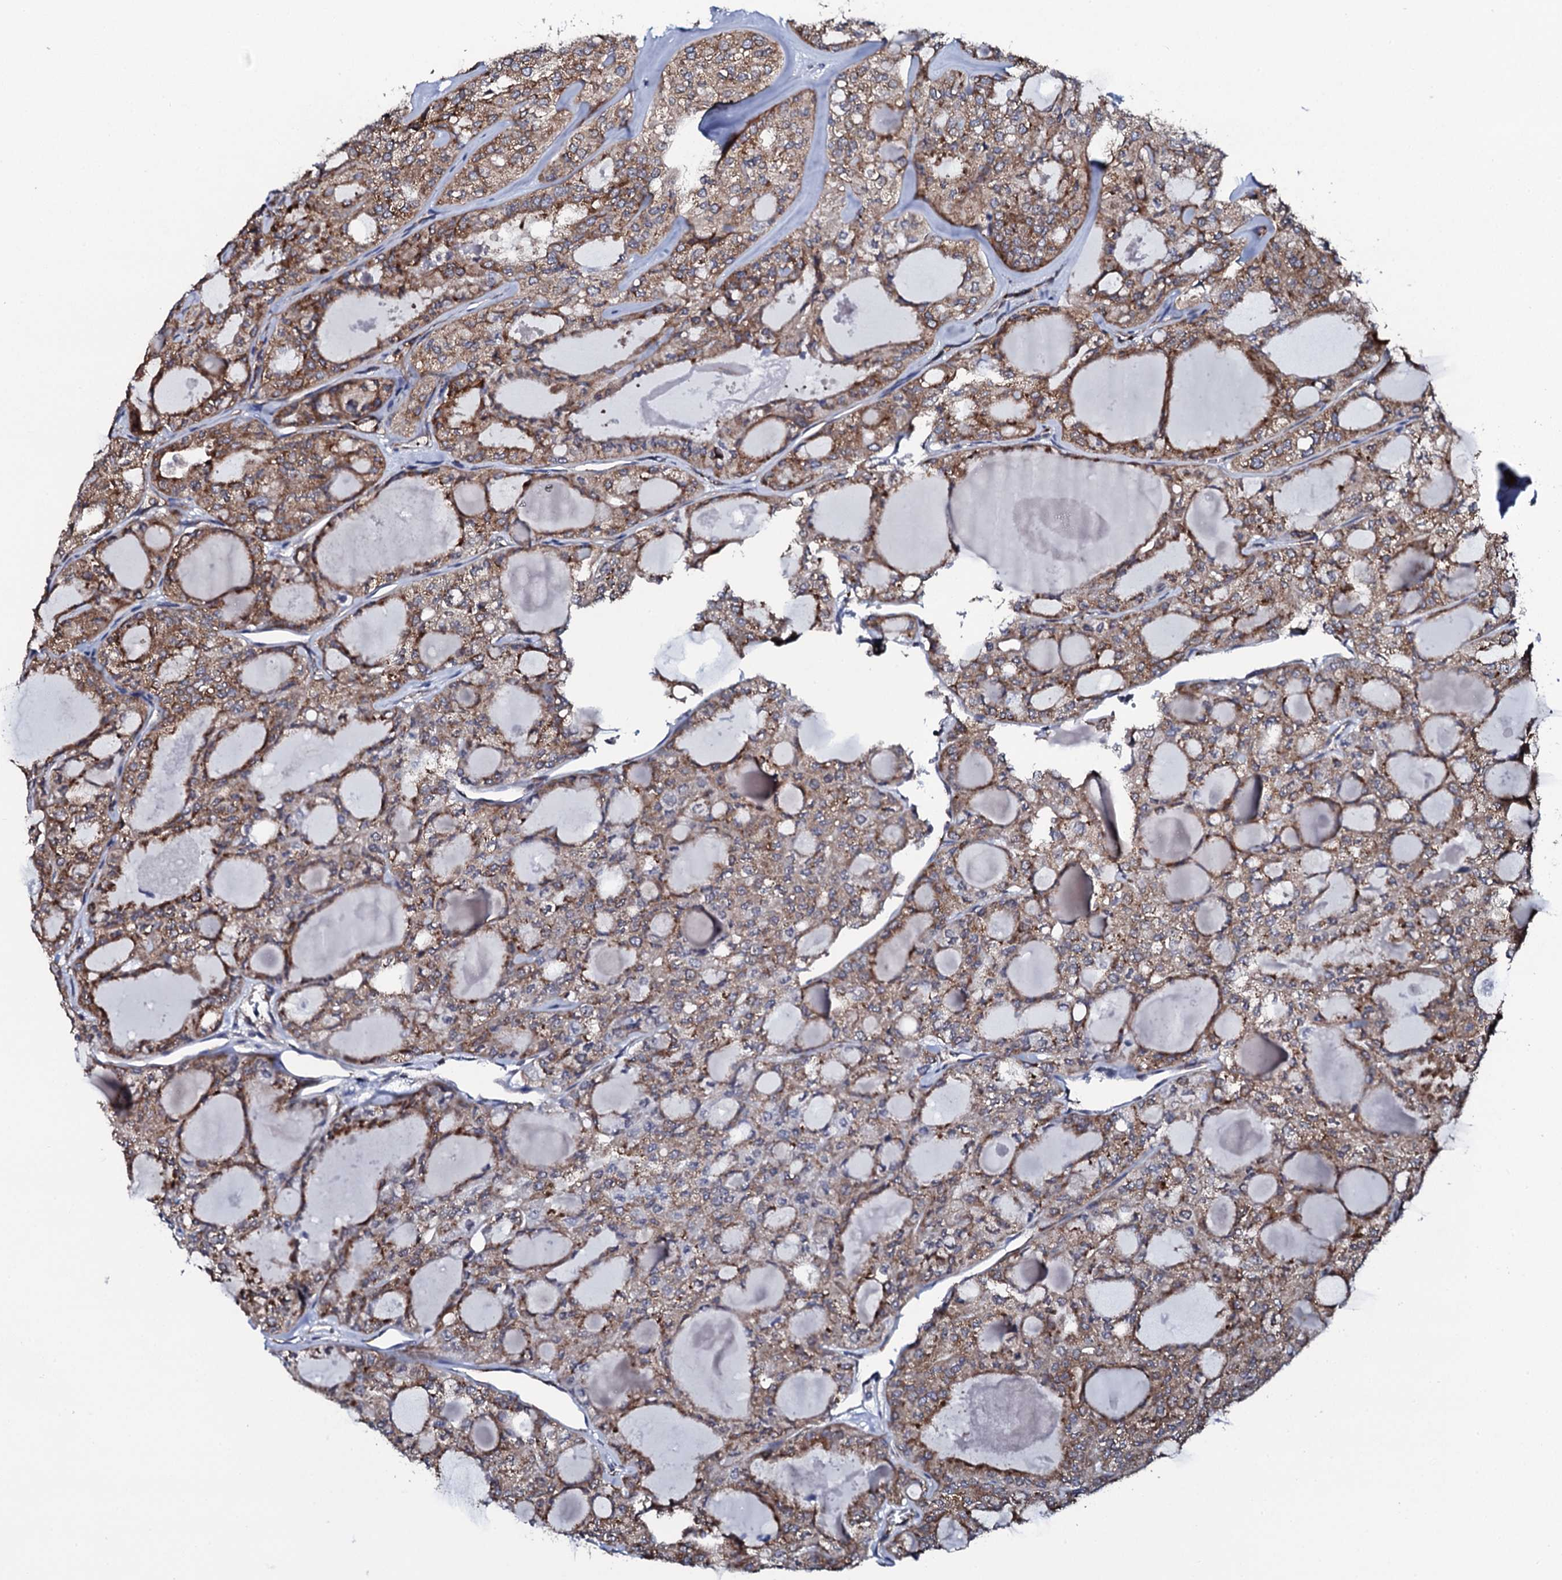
{"staining": {"intensity": "moderate", "quantity": ">75%", "location": "cytoplasmic/membranous"}, "tissue": "thyroid cancer", "cell_type": "Tumor cells", "image_type": "cancer", "snomed": [{"axis": "morphology", "description": "Follicular adenoma carcinoma, NOS"}, {"axis": "topography", "description": "Thyroid gland"}], "caption": "This histopathology image shows IHC staining of follicular adenoma carcinoma (thyroid), with medium moderate cytoplasmic/membranous staining in about >75% of tumor cells.", "gene": "SPTY2D1", "patient": {"sex": "male", "age": 75}}